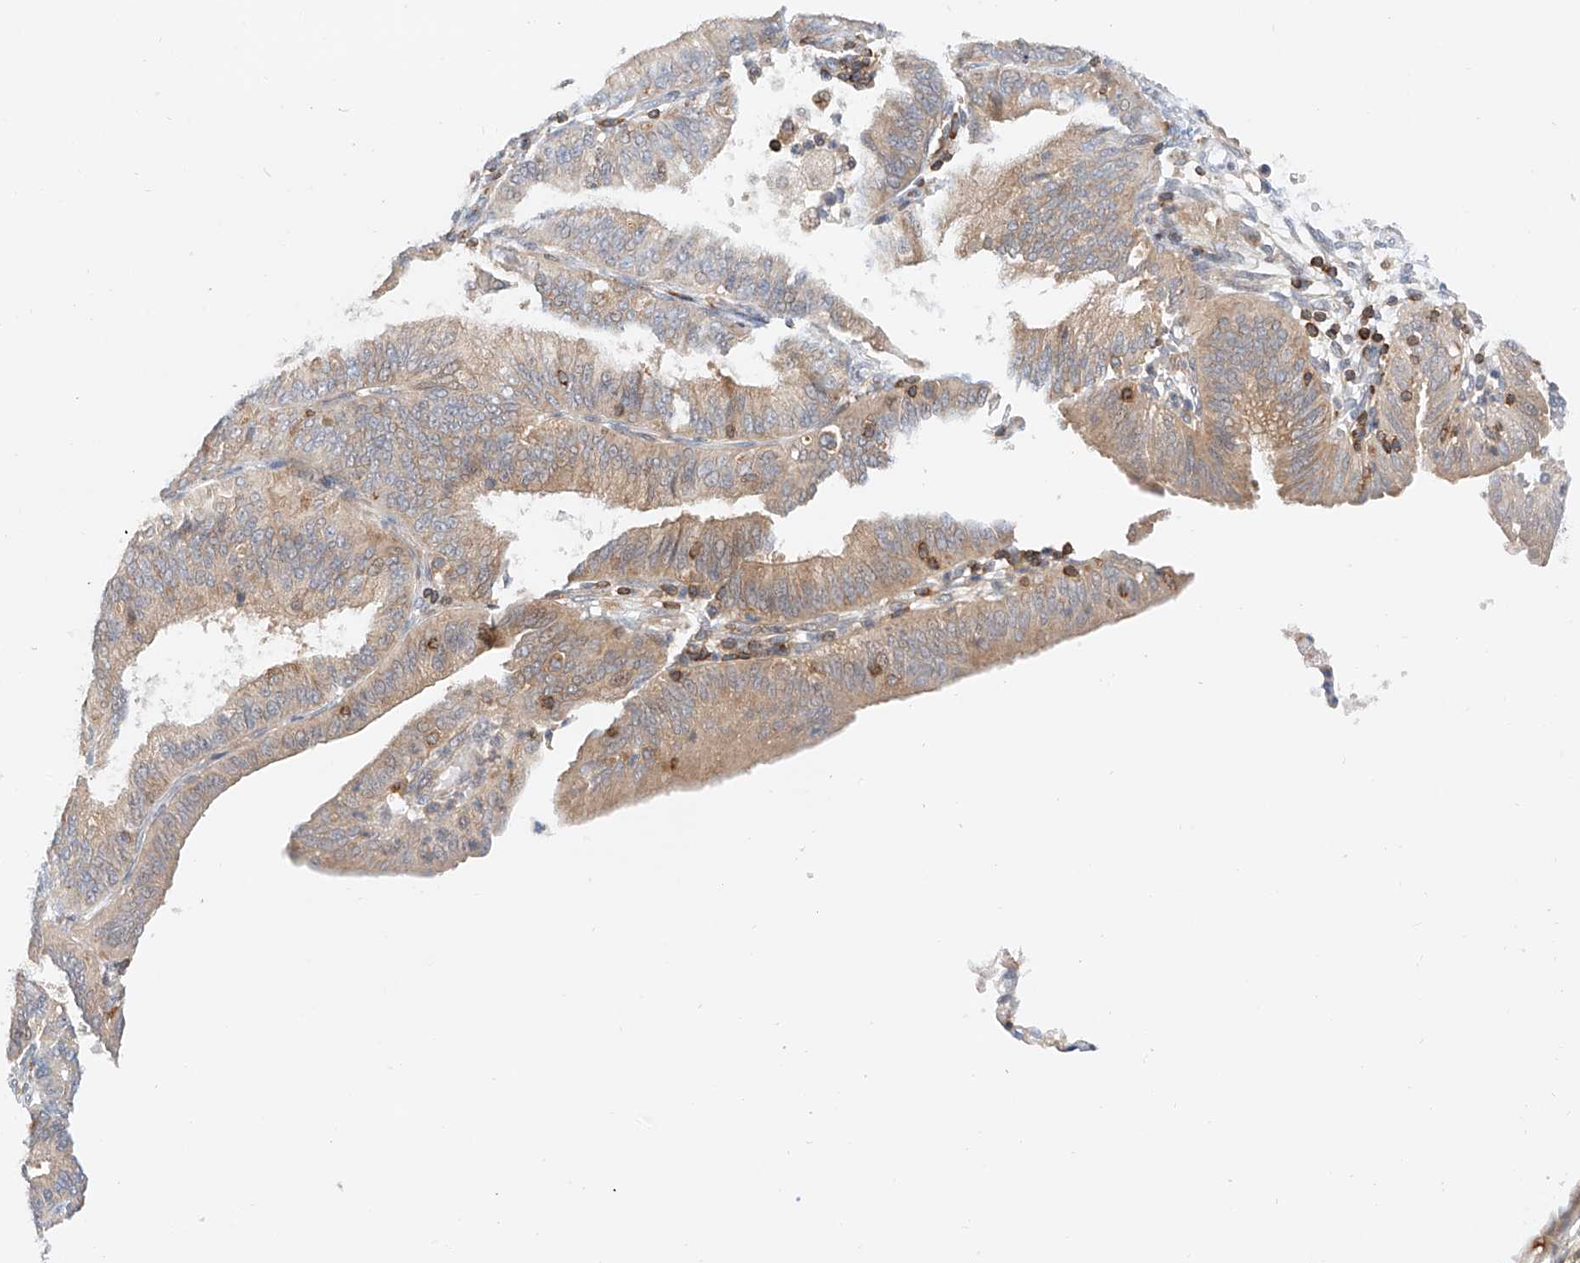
{"staining": {"intensity": "weak", "quantity": ">75%", "location": "cytoplasmic/membranous"}, "tissue": "endometrial cancer", "cell_type": "Tumor cells", "image_type": "cancer", "snomed": [{"axis": "morphology", "description": "Adenocarcinoma, NOS"}, {"axis": "topography", "description": "Endometrium"}], "caption": "A micrograph showing weak cytoplasmic/membranous positivity in about >75% of tumor cells in adenocarcinoma (endometrial), as visualized by brown immunohistochemical staining.", "gene": "MFN2", "patient": {"sex": "female", "age": 51}}